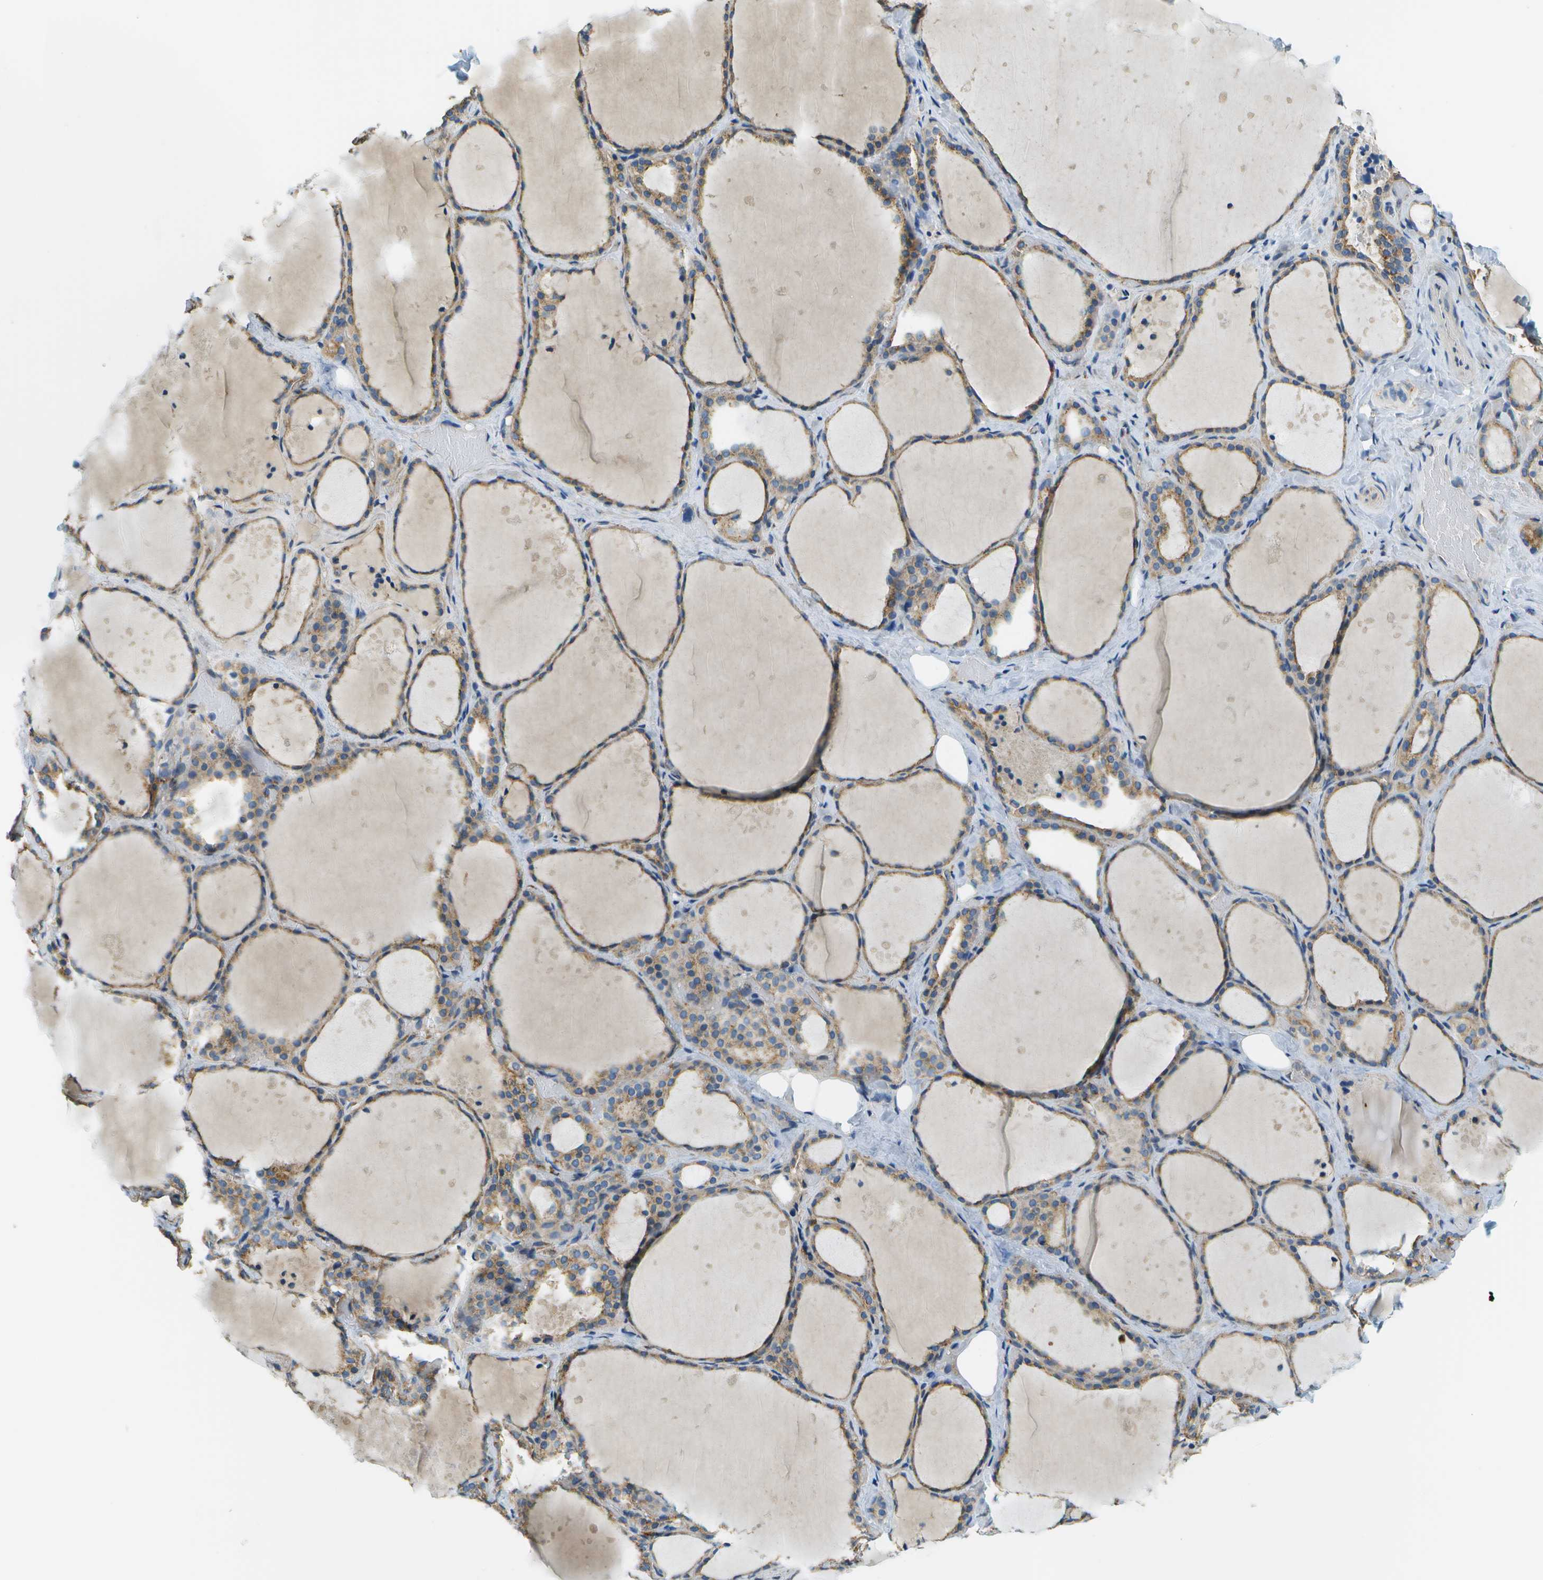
{"staining": {"intensity": "moderate", "quantity": ">75%", "location": "cytoplasmic/membranous"}, "tissue": "thyroid gland", "cell_type": "Glandular cells", "image_type": "normal", "snomed": [{"axis": "morphology", "description": "Normal tissue, NOS"}, {"axis": "topography", "description": "Thyroid gland"}], "caption": "The histopathology image reveals immunohistochemical staining of benign thyroid gland. There is moderate cytoplasmic/membranous positivity is present in about >75% of glandular cells. (DAB (3,3'-diaminobenzidine) = brown stain, brightfield microscopy at high magnification).", "gene": "CLTC", "patient": {"sex": "female", "age": 44}}